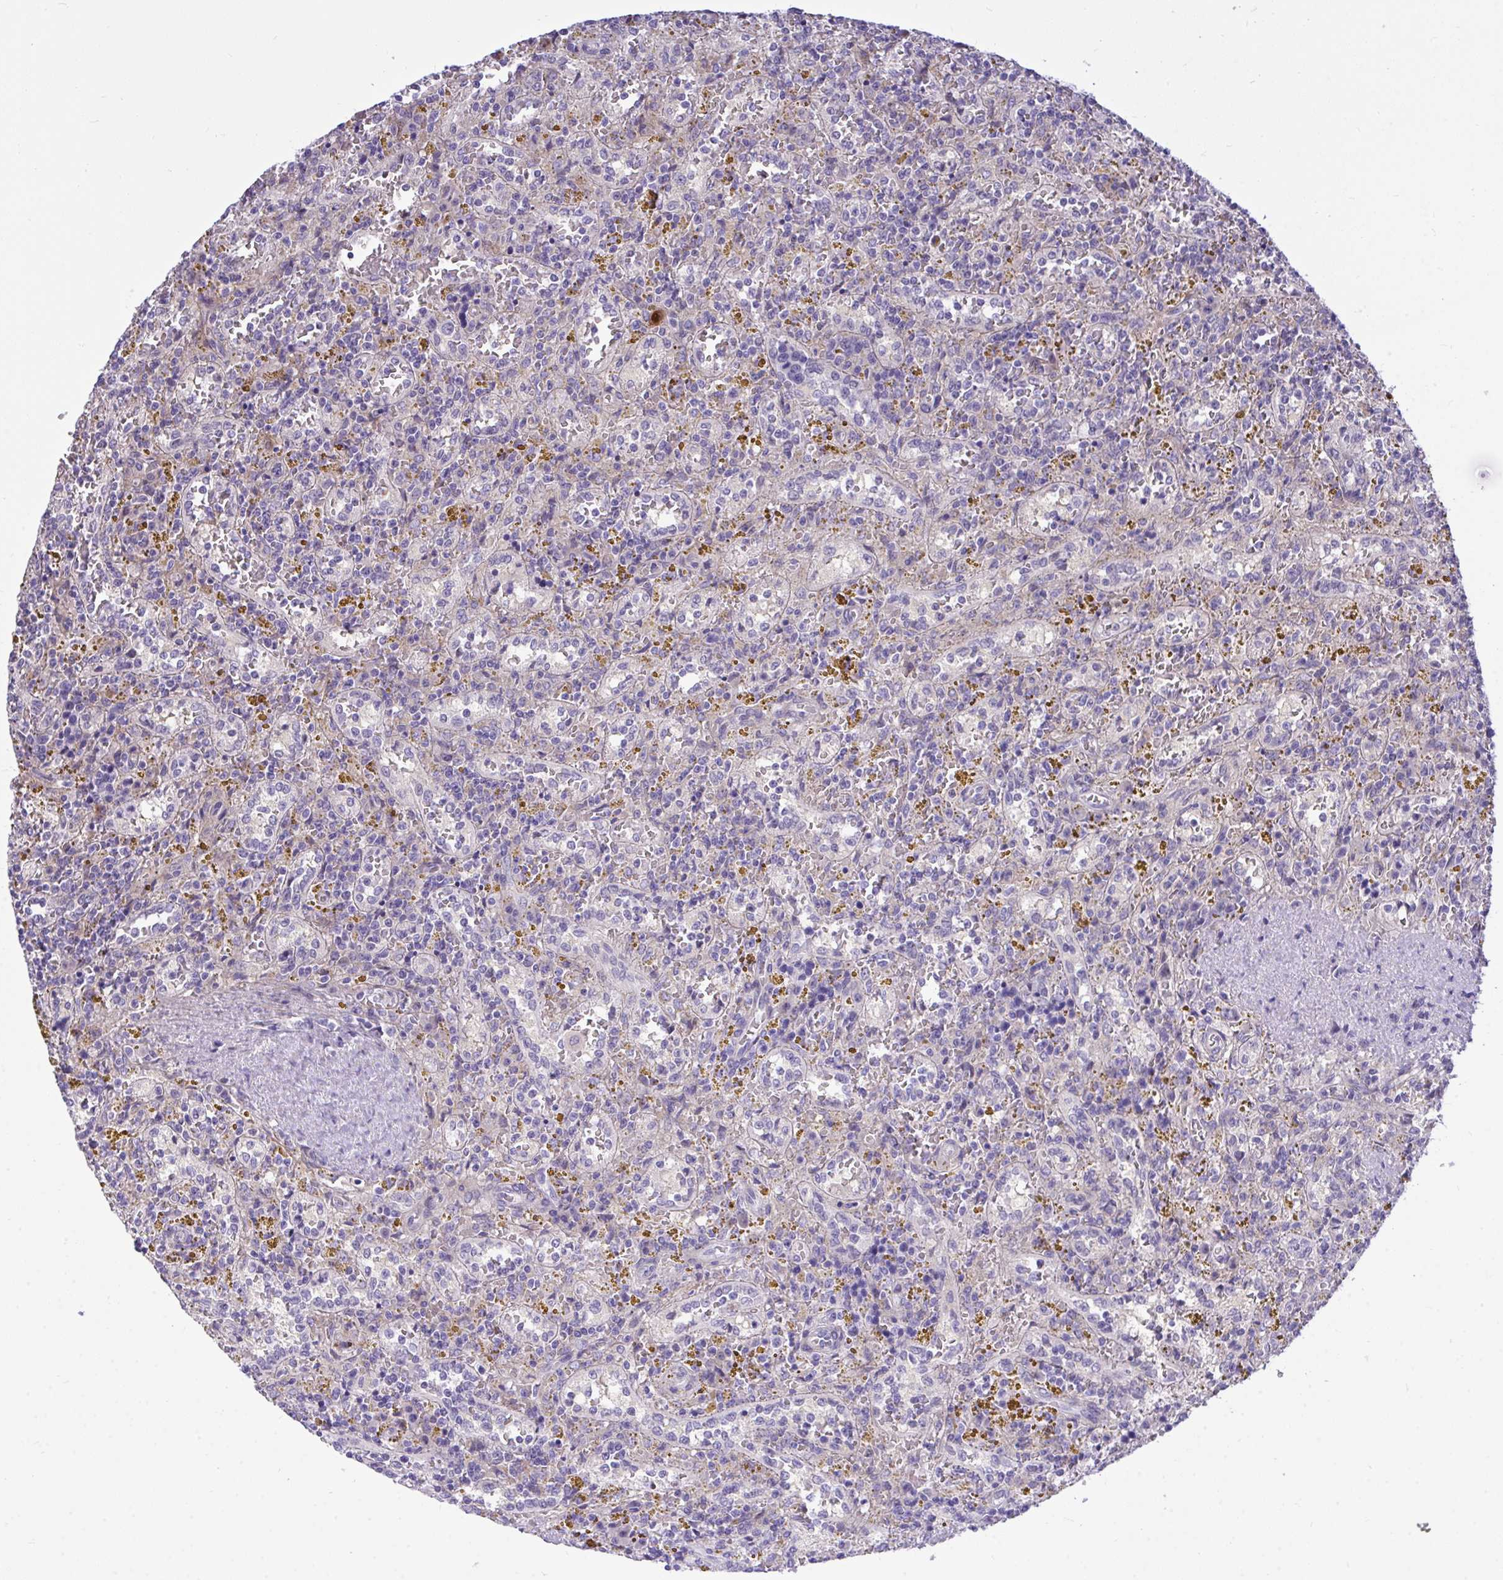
{"staining": {"intensity": "negative", "quantity": "none", "location": "none"}, "tissue": "lymphoma", "cell_type": "Tumor cells", "image_type": "cancer", "snomed": [{"axis": "morphology", "description": "Malignant lymphoma, non-Hodgkin's type, Low grade"}, {"axis": "topography", "description": "Spleen"}], "caption": "An IHC micrograph of low-grade malignant lymphoma, non-Hodgkin's type is shown. There is no staining in tumor cells of low-grade malignant lymphoma, non-Hodgkin's type. Brightfield microscopy of immunohistochemistry stained with DAB (brown) and hematoxylin (blue), captured at high magnification.", "gene": "HMBOX1", "patient": {"sex": "female", "age": 65}}